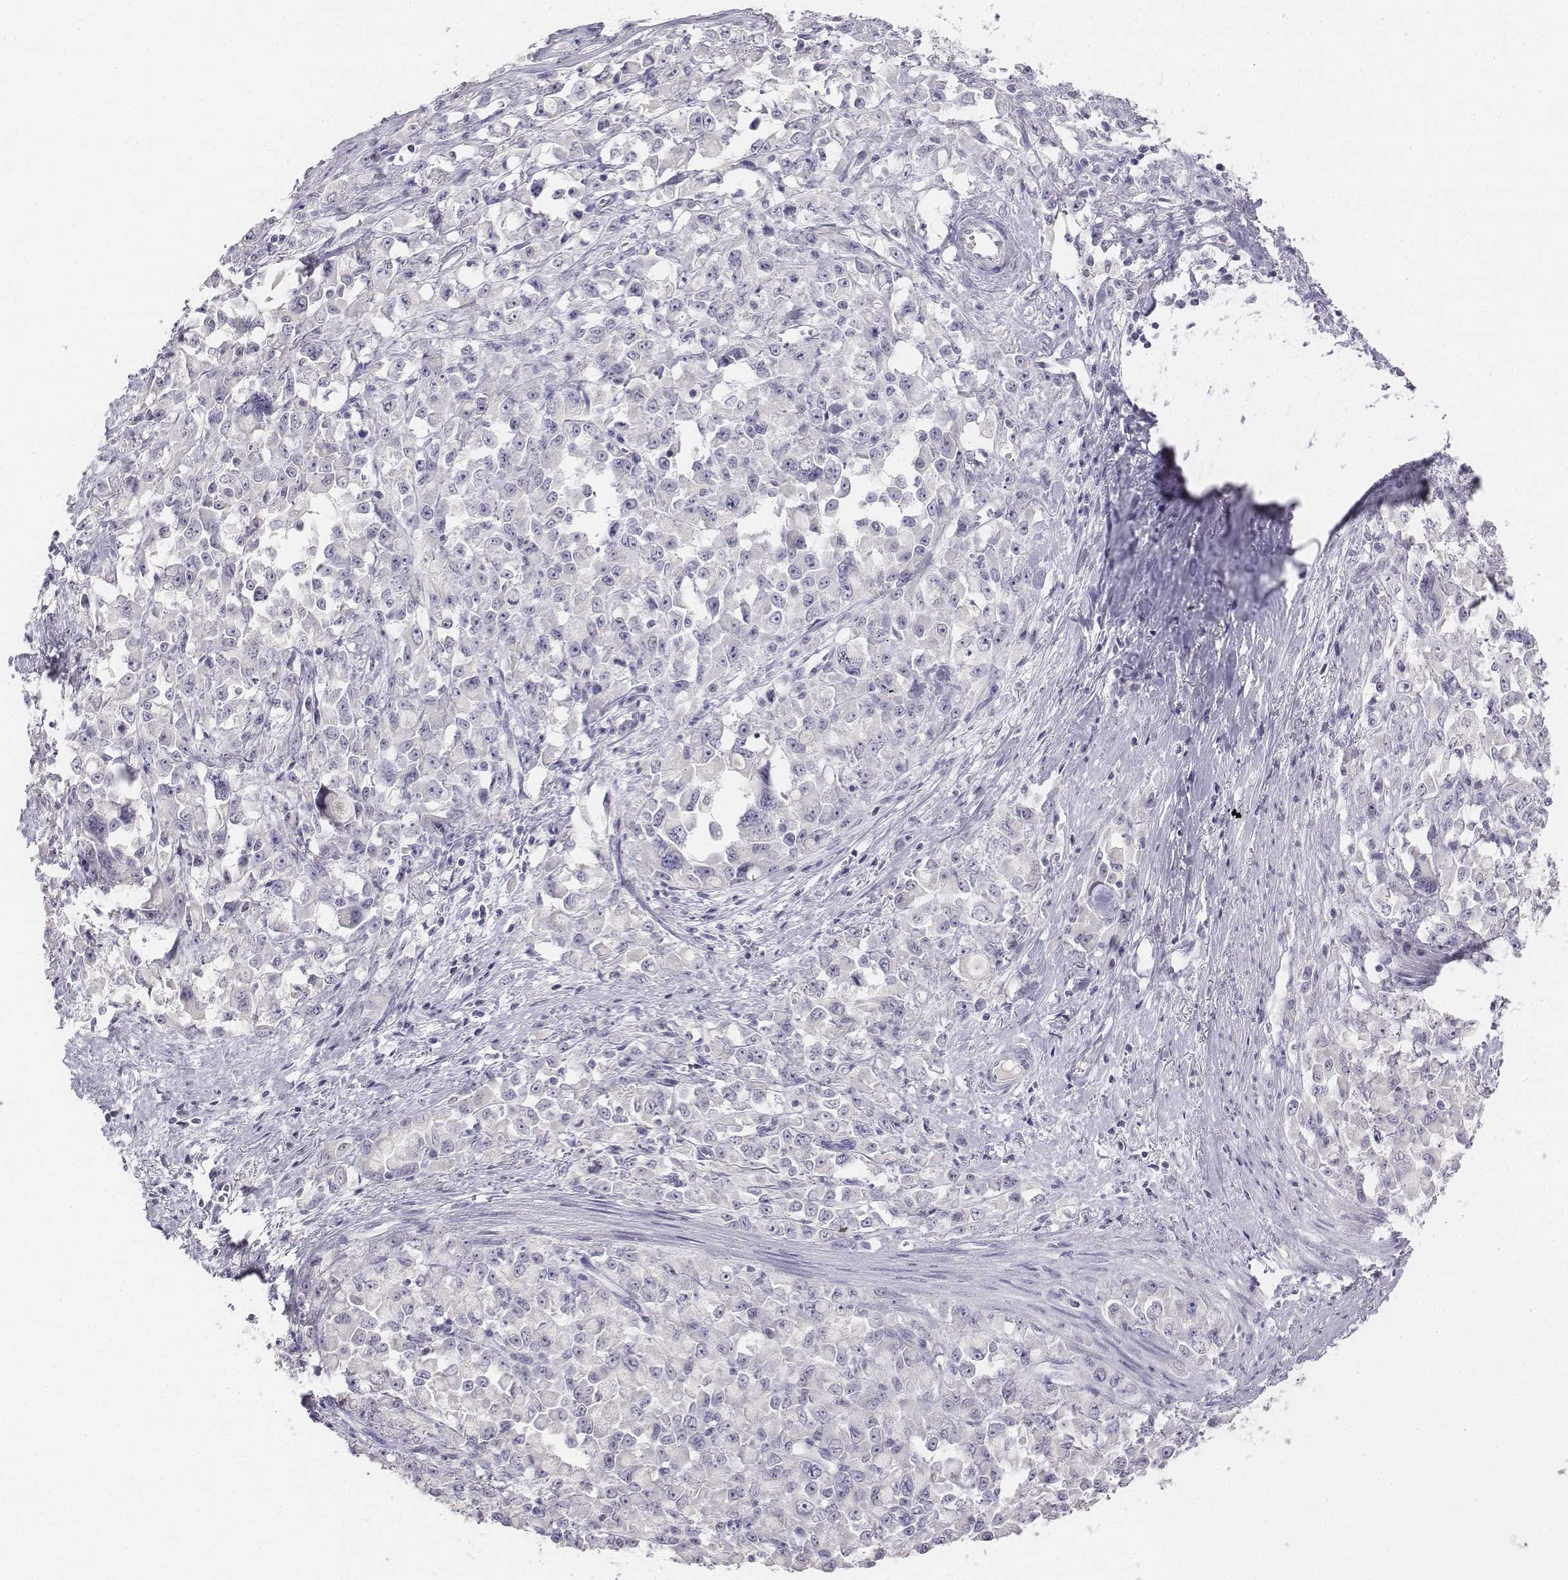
{"staining": {"intensity": "negative", "quantity": "none", "location": "none"}, "tissue": "stomach cancer", "cell_type": "Tumor cells", "image_type": "cancer", "snomed": [{"axis": "morphology", "description": "Adenocarcinoma, NOS"}, {"axis": "topography", "description": "Stomach"}], "caption": "Immunohistochemical staining of stomach cancer (adenocarcinoma) demonstrates no significant positivity in tumor cells.", "gene": "UCN2", "patient": {"sex": "female", "age": 76}}